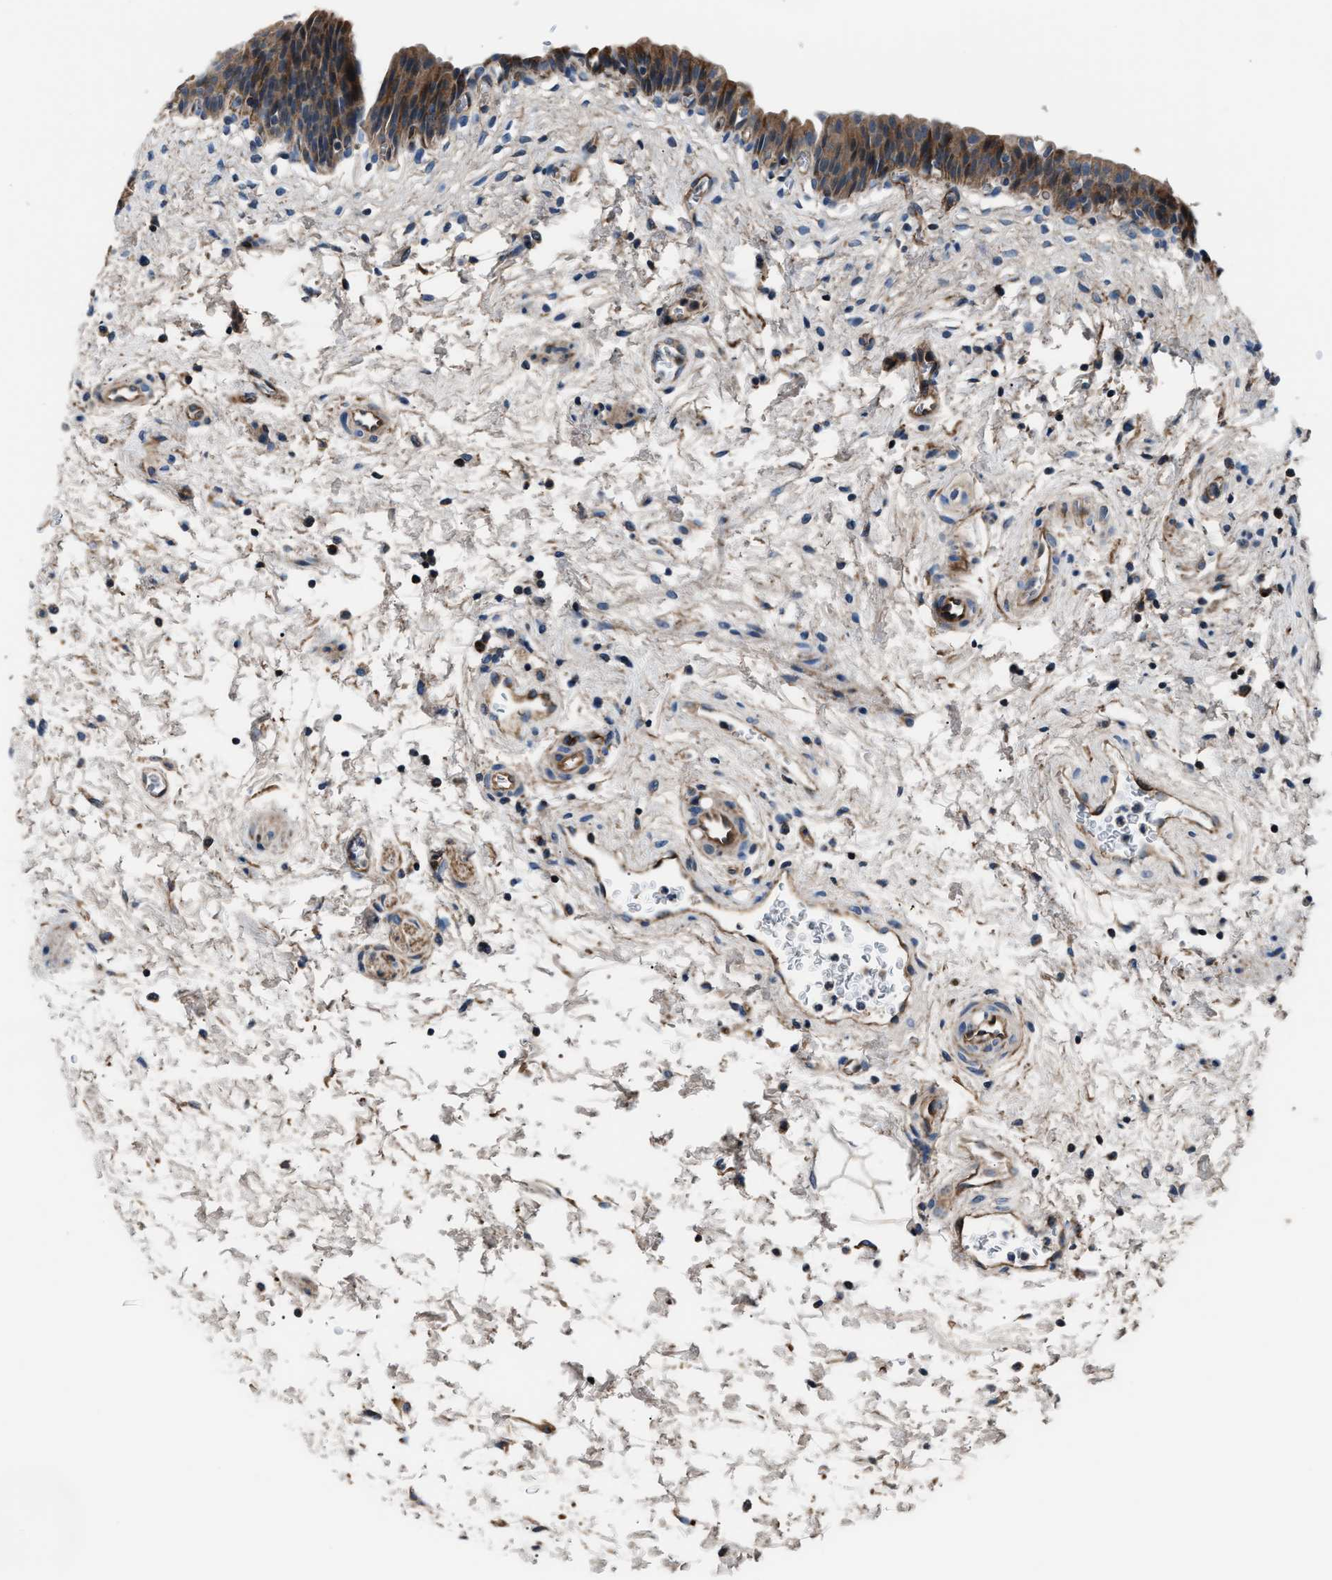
{"staining": {"intensity": "moderate", "quantity": ">75%", "location": "cytoplasmic/membranous"}, "tissue": "urinary bladder", "cell_type": "Urothelial cells", "image_type": "normal", "snomed": [{"axis": "morphology", "description": "Normal tissue, NOS"}, {"axis": "topography", "description": "Urinary bladder"}], "caption": "DAB (3,3'-diaminobenzidine) immunohistochemical staining of normal human urinary bladder exhibits moderate cytoplasmic/membranous protein expression in approximately >75% of urothelial cells. (brown staining indicates protein expression, while blue staining denotes nuclei).", "gene": "ENSG00000281039", "patient": {"sex": "male", "age": 37}}